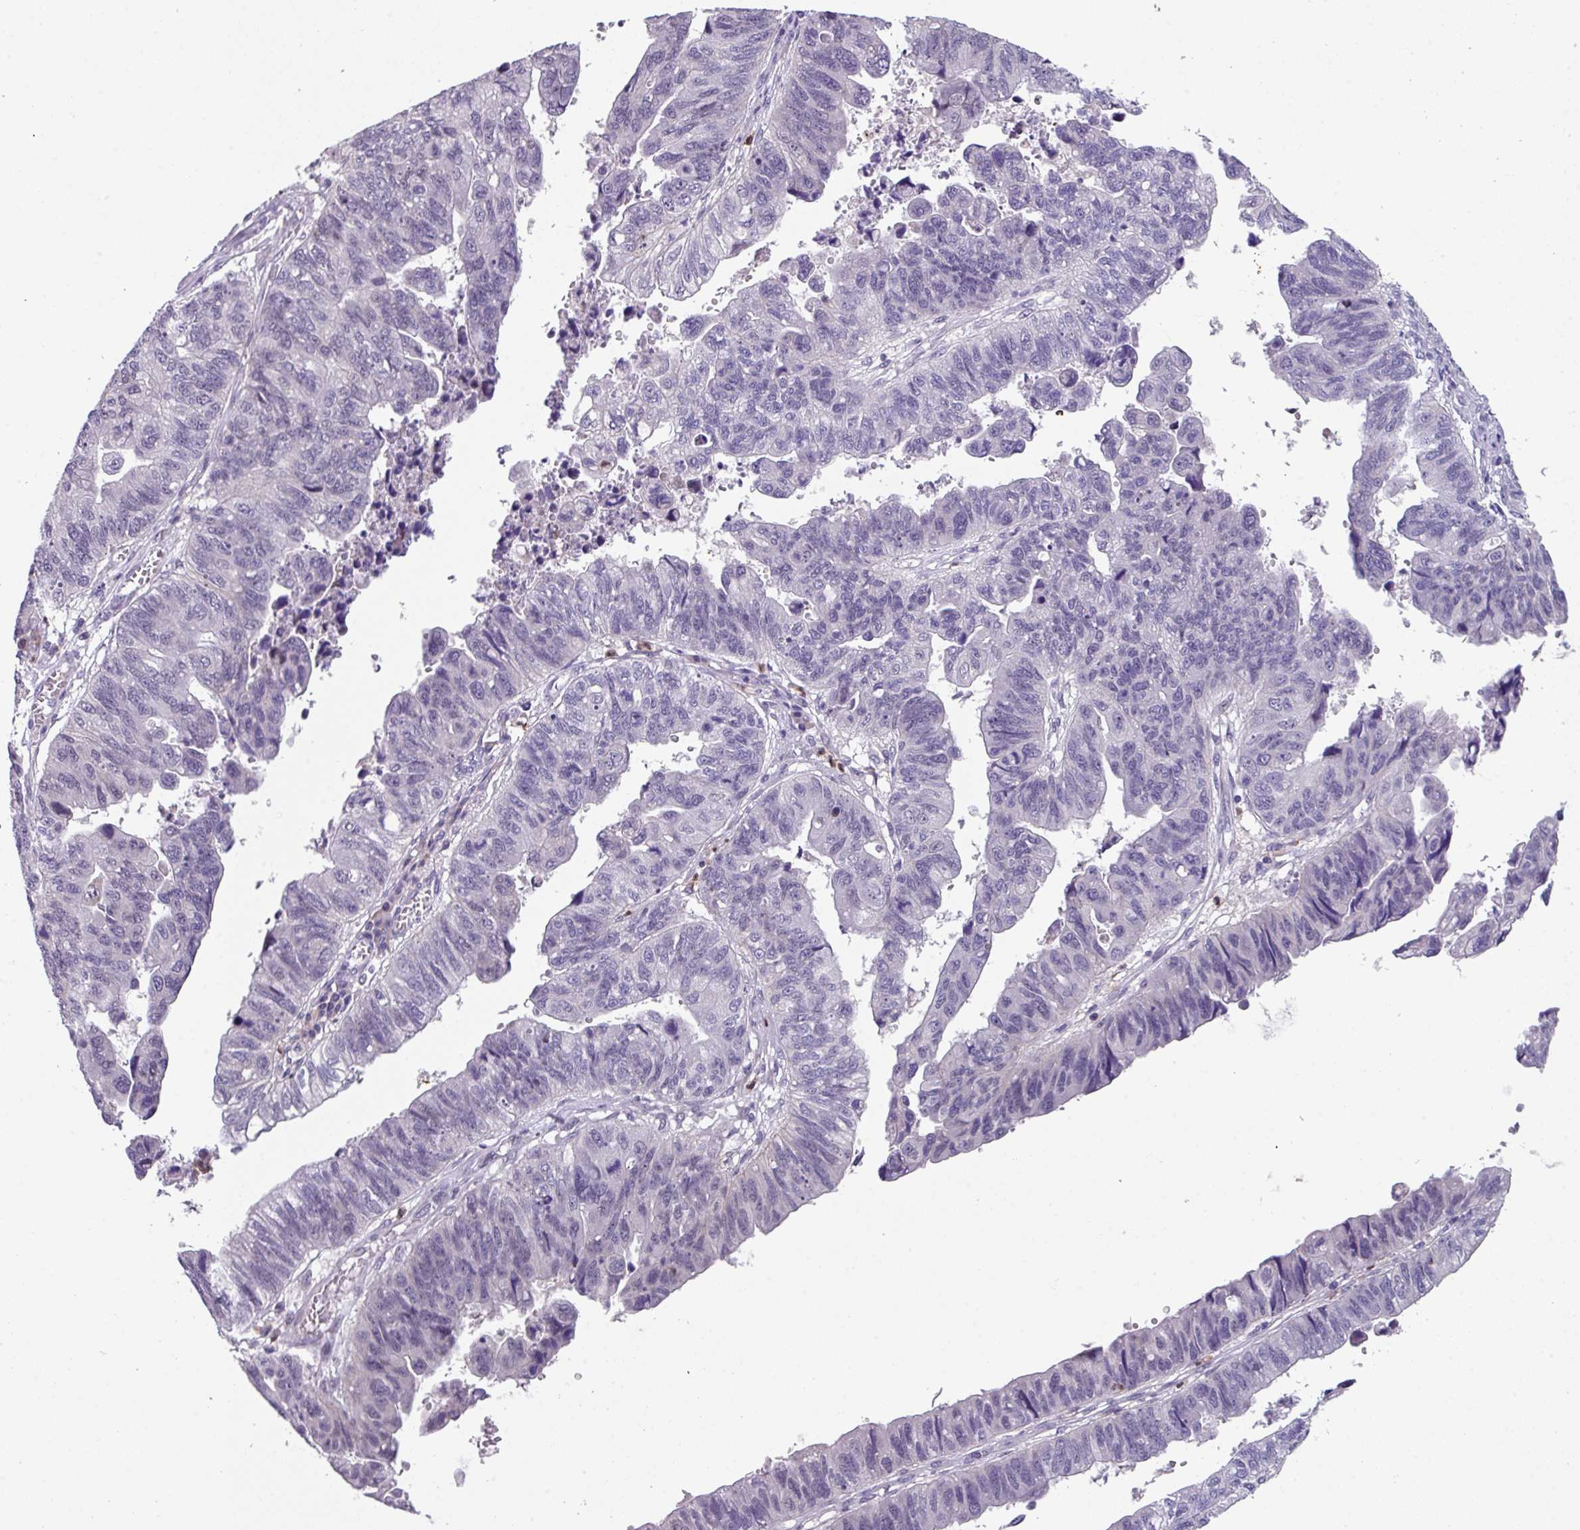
{"staining": {"intensity": "negative", "quantity": "none", "location": "none"}, "tissue": "stomach cancer", "cell_type": "Tumor cells", "image_type": "cancer", "snomed": [{"axis": "morphology", "description": "Adenocarcinoma, NOS"}, {"axis": "topography", "description": "Stomach"}], "caption": "Micrograph shows no significant protein positivity in tumor cells of stomach cancer (adenocarcinoma). (Brightfield microscopy of DAB immunohistochemistry at high magnification).", "gene": "ZFP3", "patient": {"sex": "male", "age": 59}}